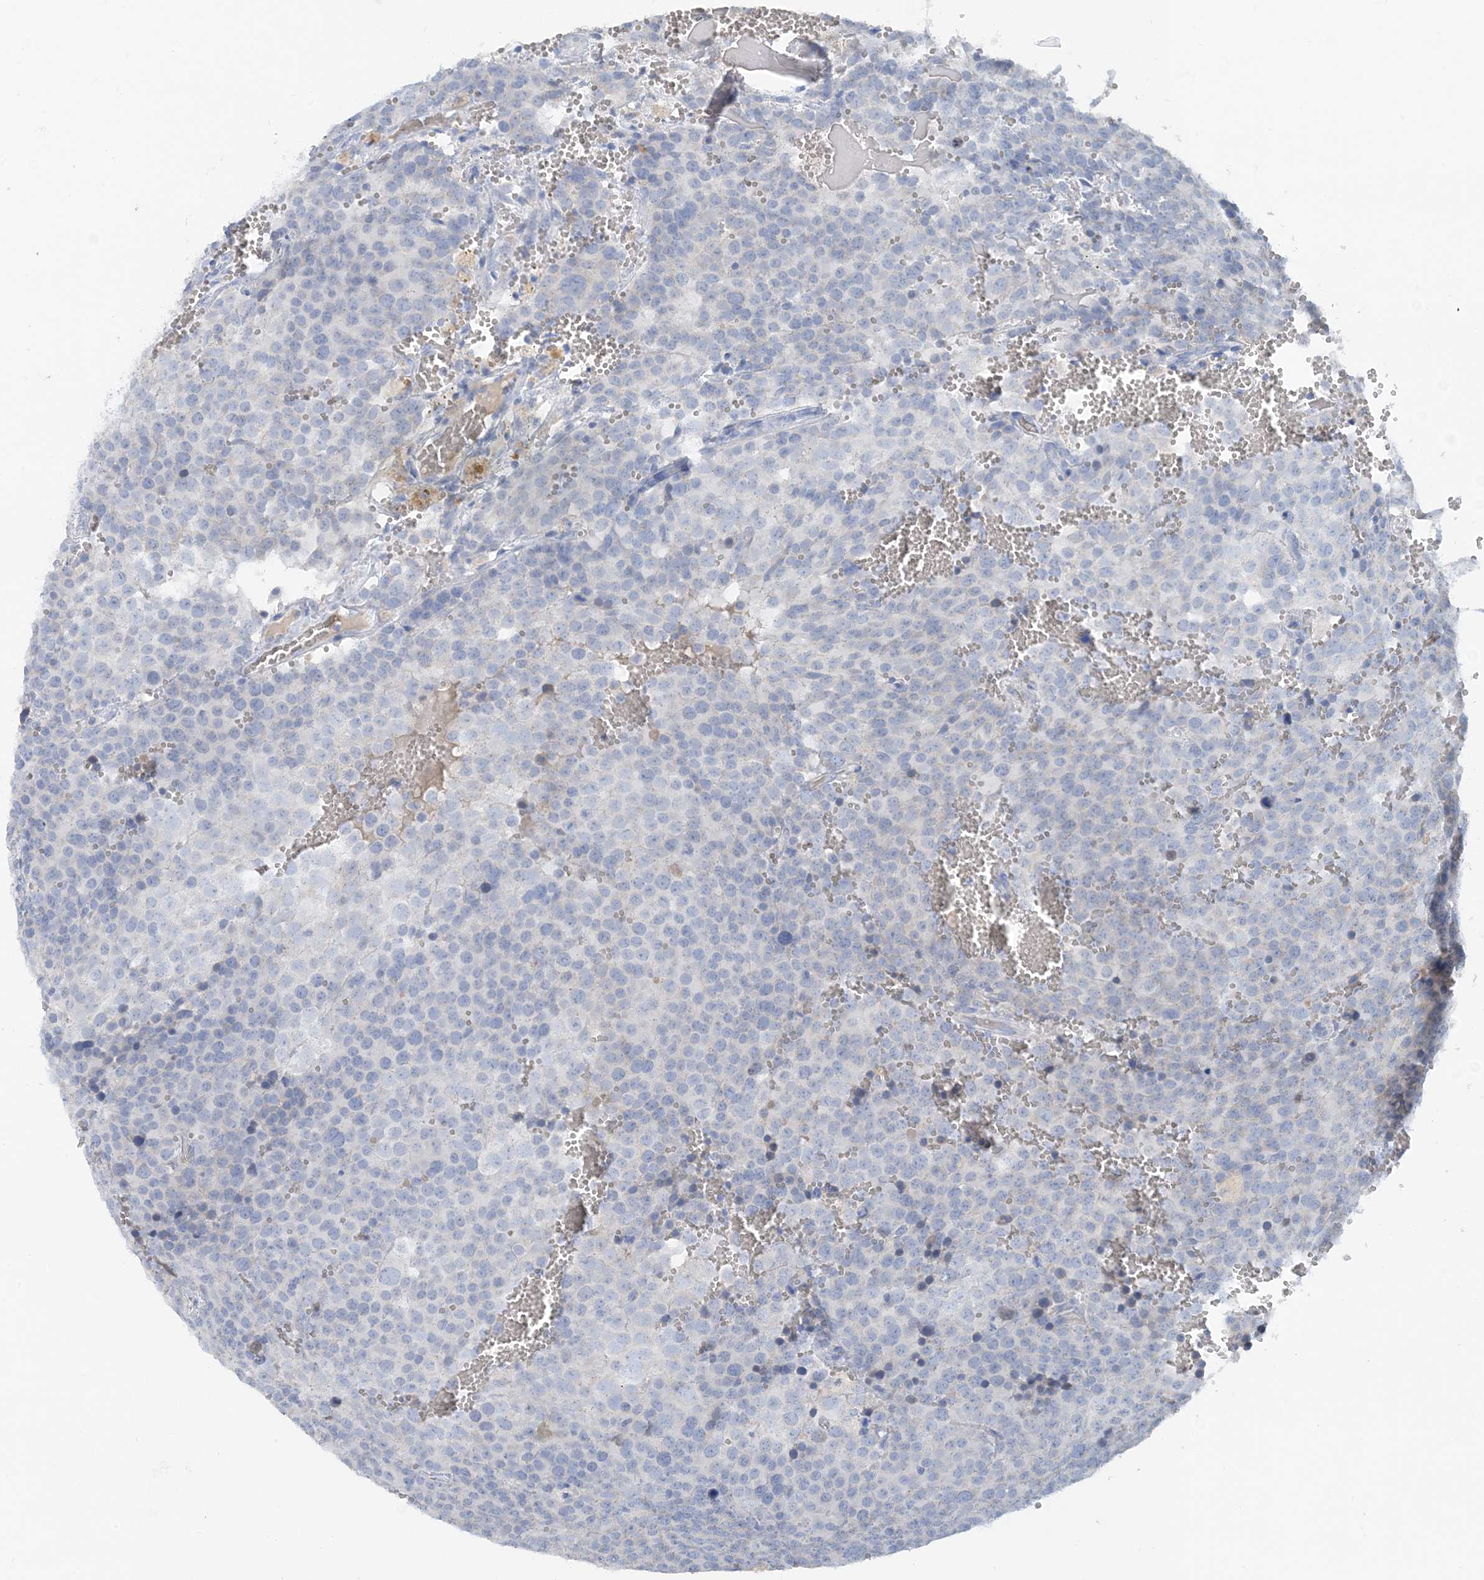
{"staining": {"intensity": "negative", "quantity": "none", "location": "none"}, "tissue": "testis cancer", "cell_type": "Tumor cells", "image_type": "cancer", "snomed": [{"axis": "morphology", "description": "Seminoma, NOS"}, {"axis": "topography", "description": "Testis"}], "caption": "Tumor cells show no significant protein staining in seminoma (testis).", "gene": "CTRL", "patient": {"sex": "male", "age": 71}}